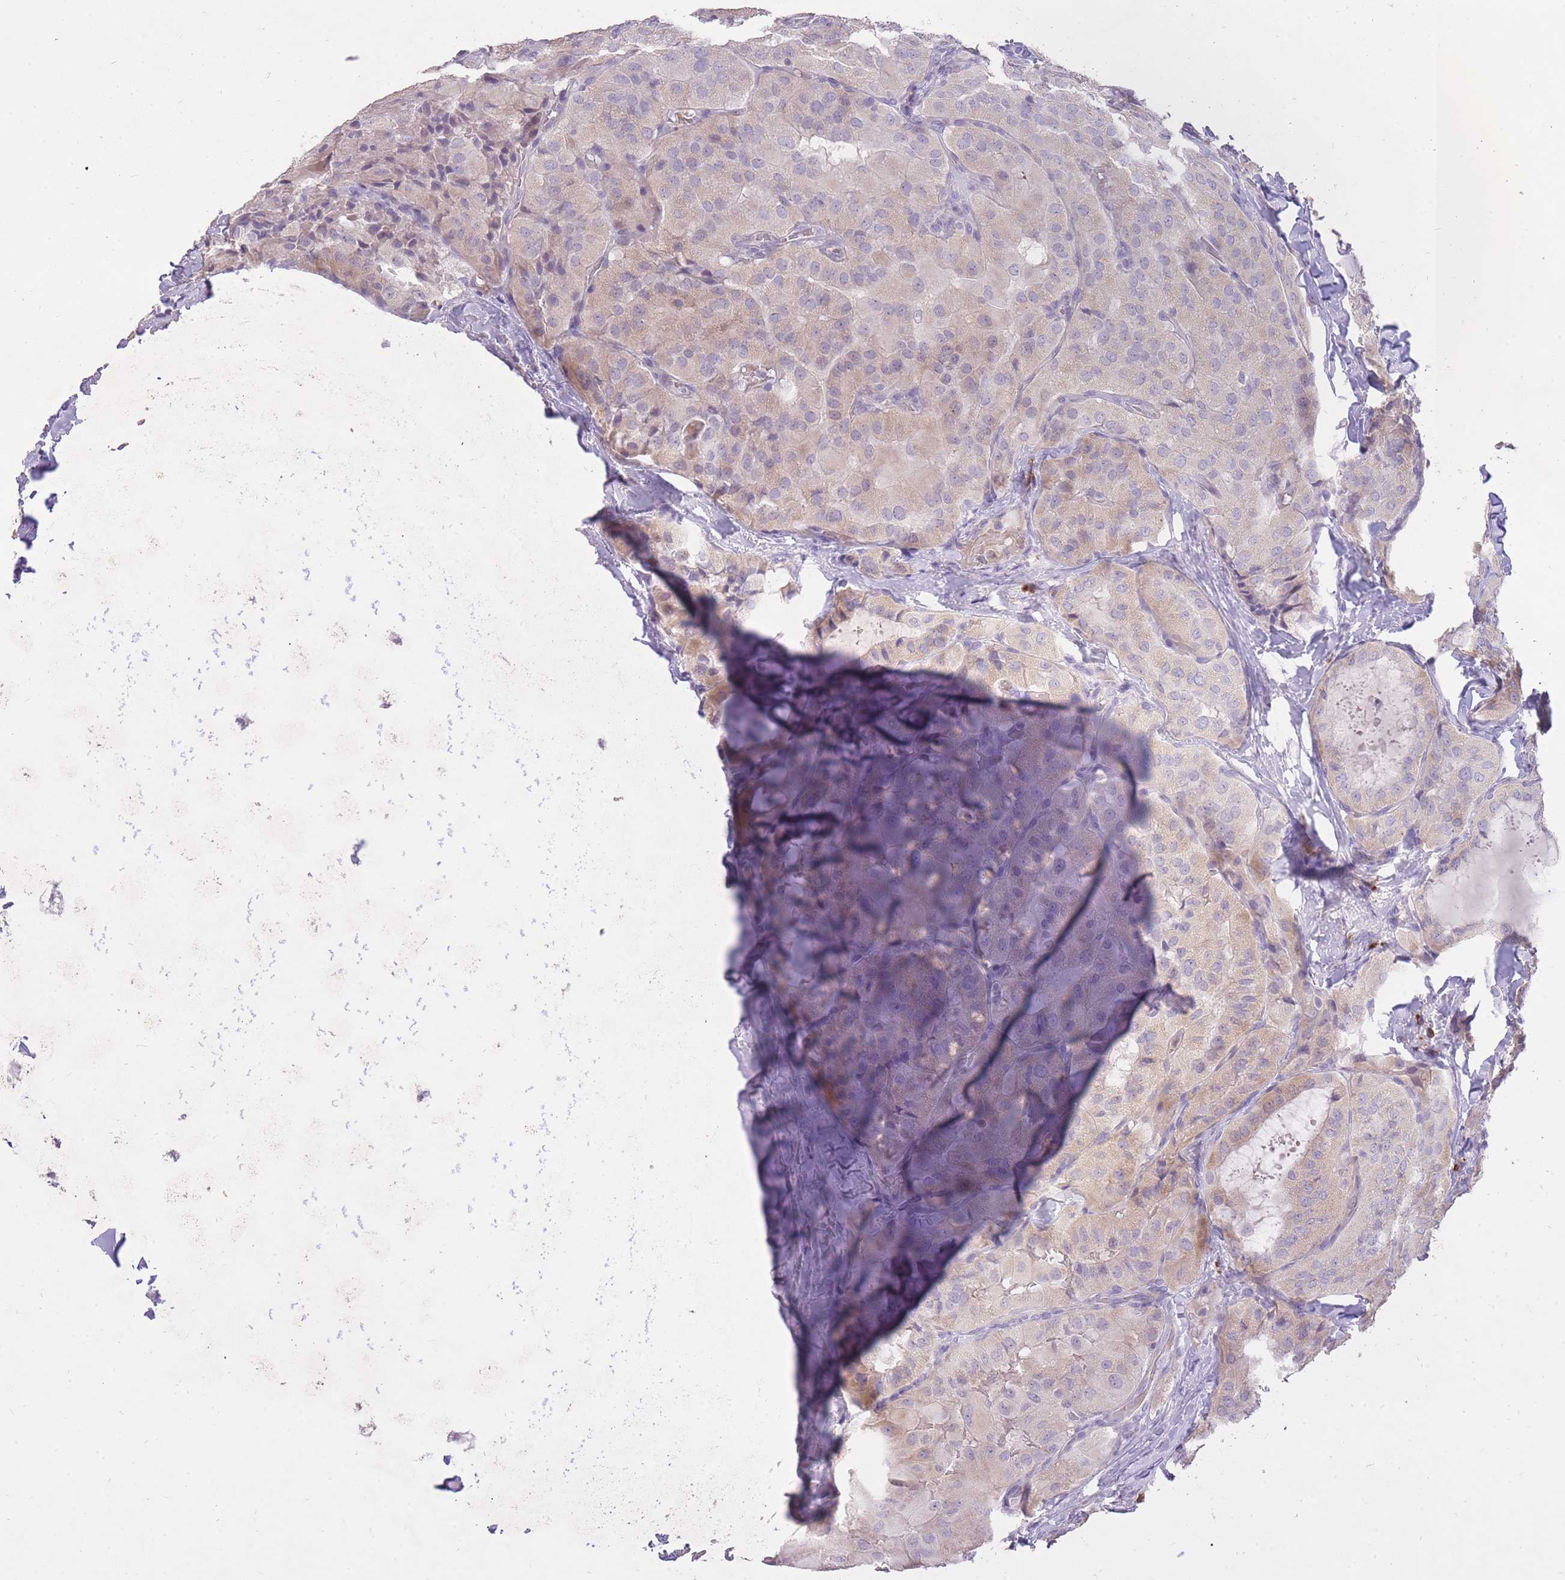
{"staining": {"intensity": "negative", "quantity": "none", "location": "none"}, "tissue": "thyroid cancer", "cell_type": "Tumor cells", "image_type": "cancer", "snomed": [{"axis": "morphology", "description": "Normal tissue, NOS"}, {"axis": "morphology", "description": "Papillary adenocarcinoma, NOS"}, {"axis": "topography", "description": "Thyroid gland"}], "caption": "Papillary adenocarcinoma (thyroid) was stained to show a protein in brown. There is no significant expression in tumor cells.", "gene": "FRG2C", "patient": {"sex": "female", "age": 59}}